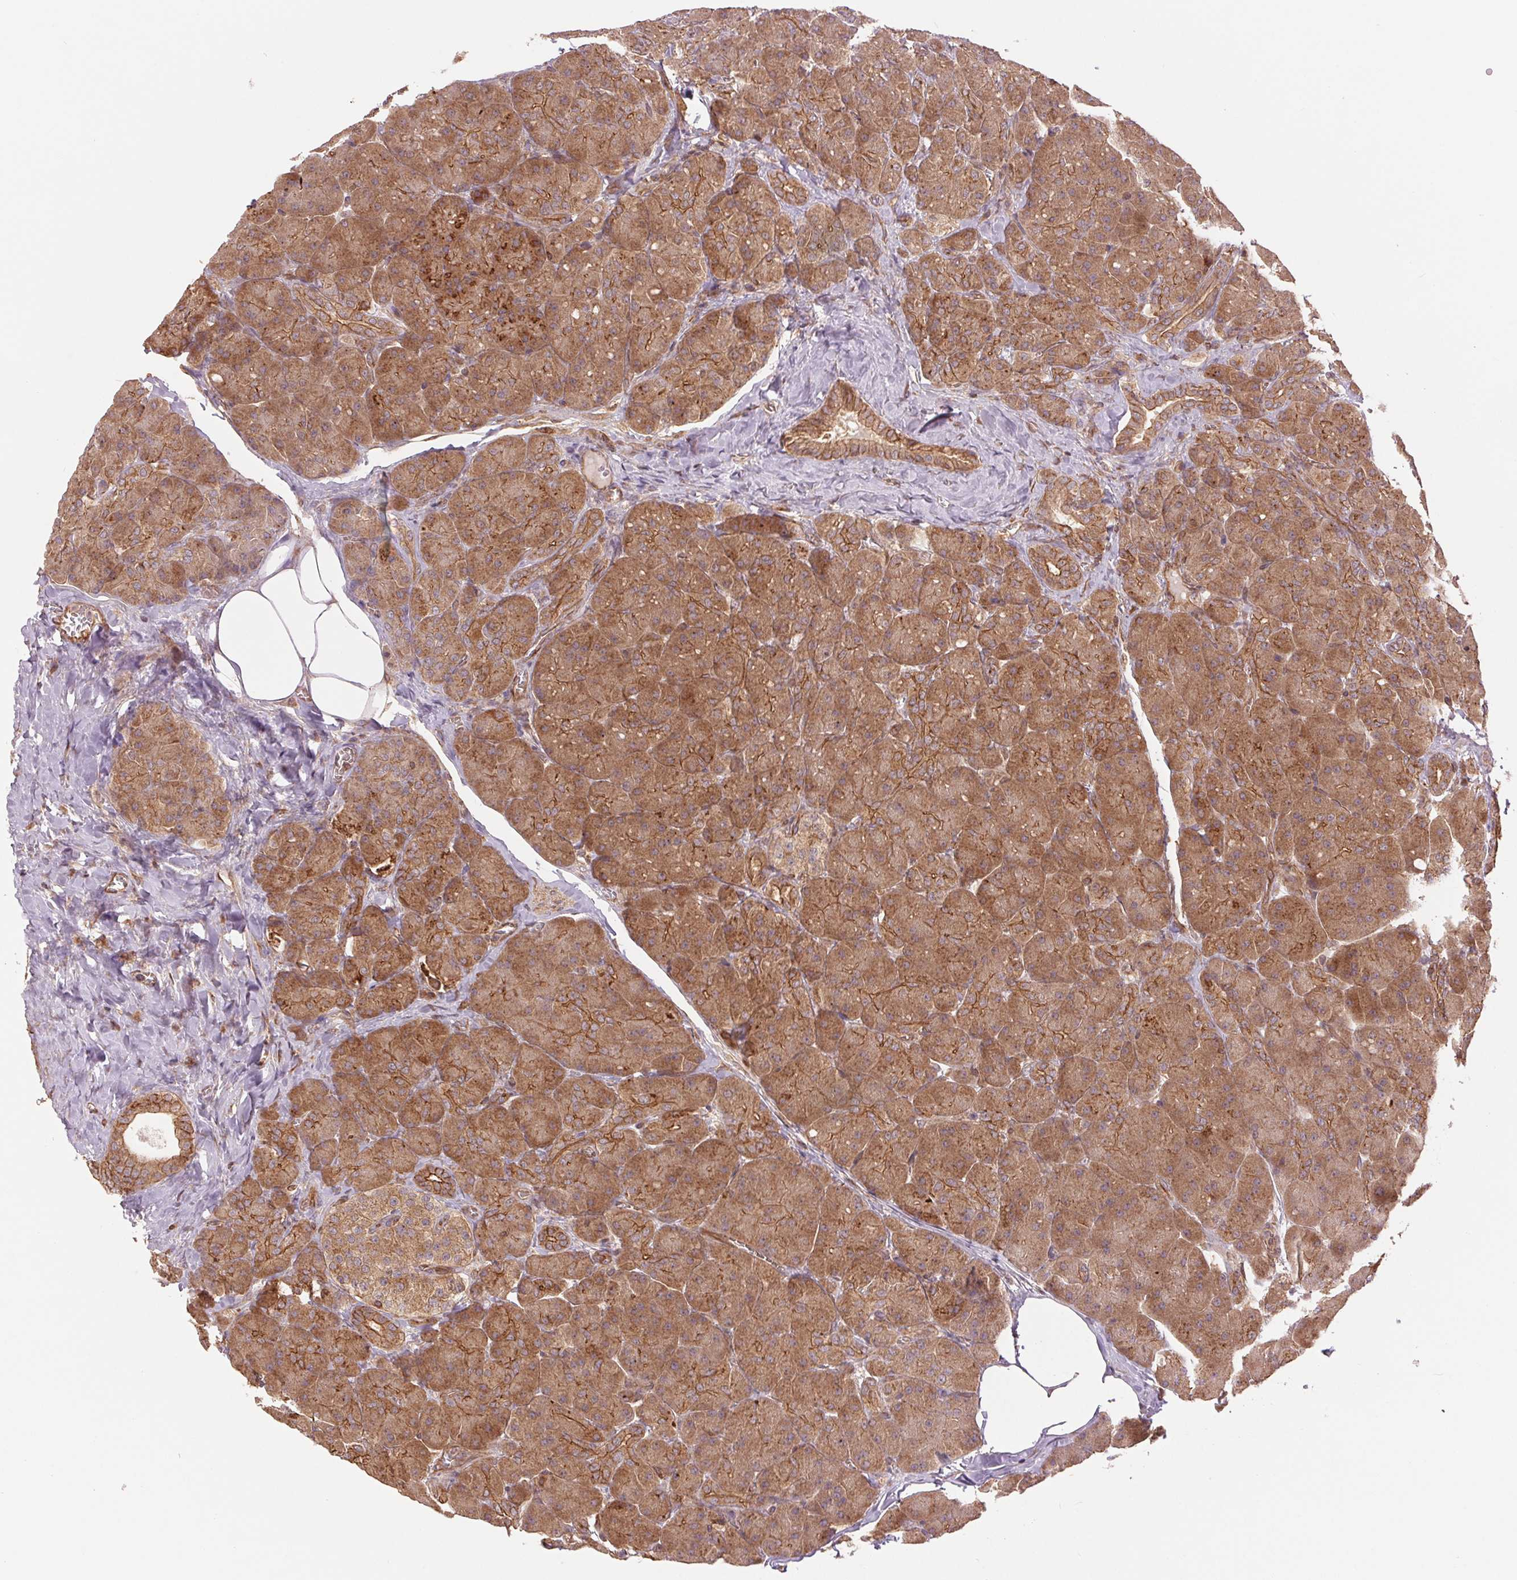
{"staining": {"intensity": "moderate", "quantity": ">75%", "location": "cytoplasmic/membranous"}, "tissue": "pancreas", "cell_type": "Exocrine glandular cells", "image_type": "normal", "snomed": [{"axis": "morphology", "description": "Normal tissue, NOS"}, {"axis": "topography", "description": "Pancreas"}], "caption": "The image demonstrates a brown stain indicating the presence of a protein in the cytoplasmic/membranous of exocrine glandular cells in pancreas.", "gene": "STARD7", "patient": {"sex": "male", "age": 55}}